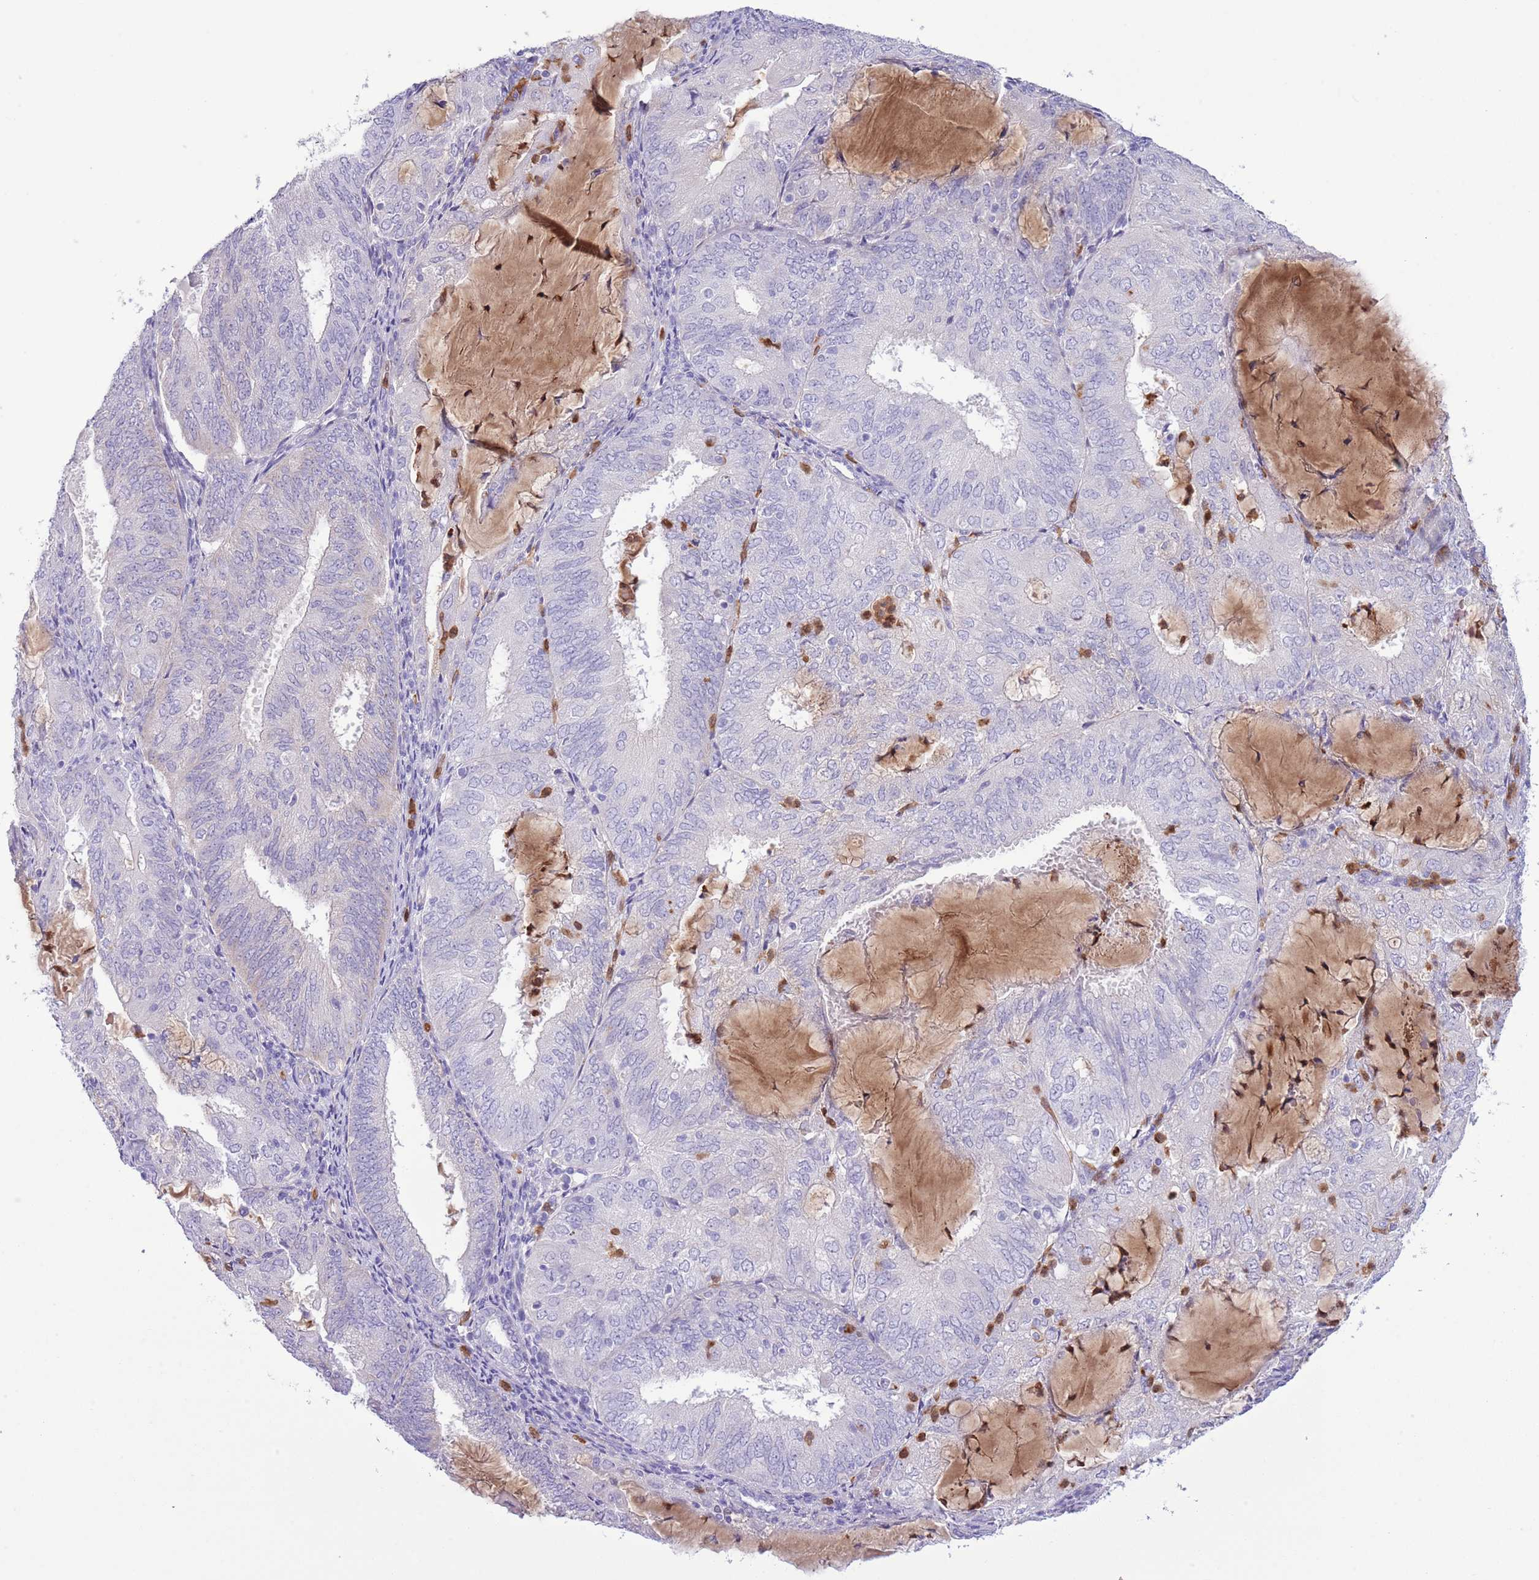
{"staining": {"intensity": "negative", "quantity": "none", "location": "none"}, "tissue": "endometrial cancer", "cell_type": "Tumor cells", "image_type": "cancer", "snomed": [{"axis": "morphology", "description": "Adenocarcinoma, NOS"}, {"axis": "topography", "description": "Endometrium"}], "caption": "There is no significant positivity in tumor cells of endometrial cancer.", "gene": "OR6M1", "patient": {"sex": "female", "age": 81}}